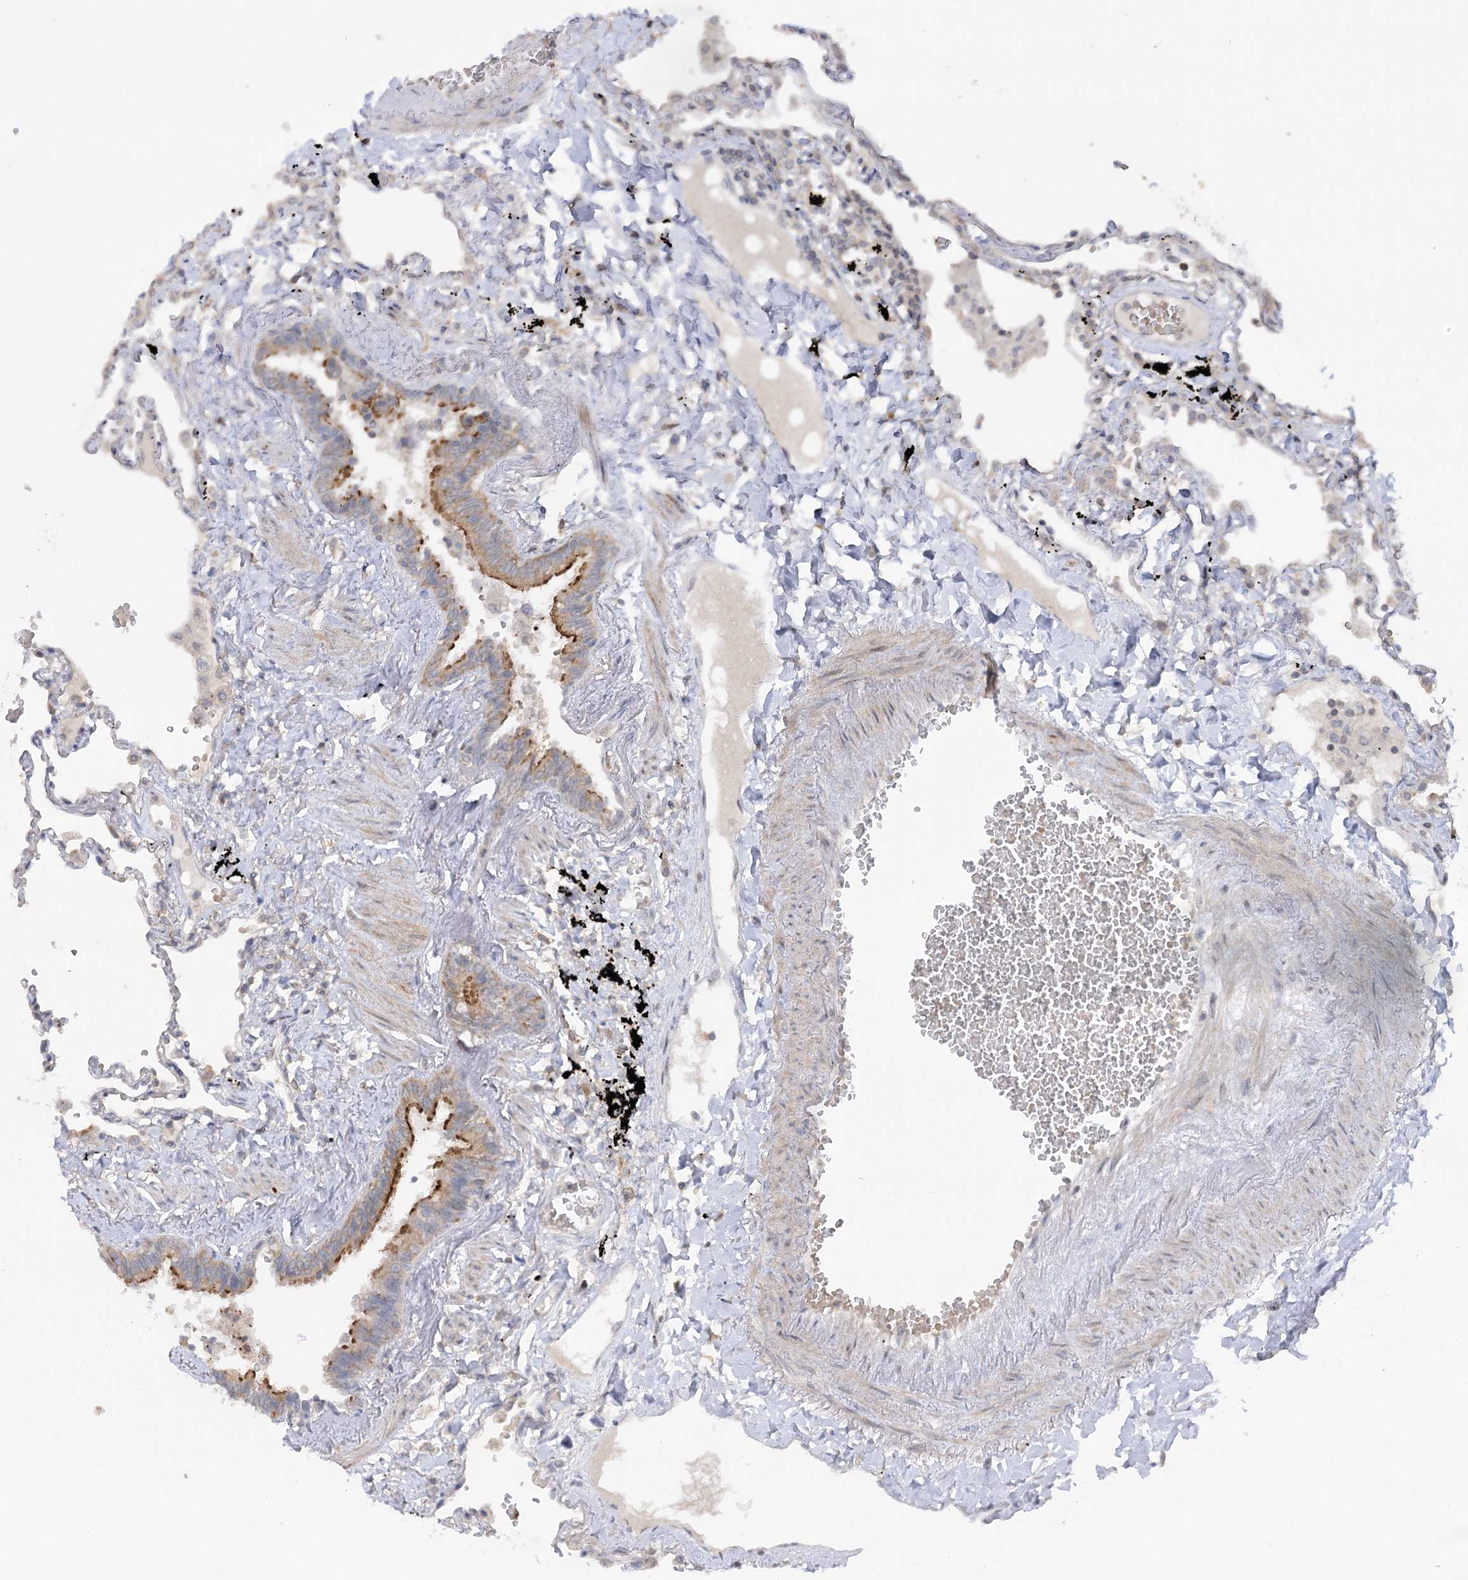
{"staining": {"intensity": "weak", "quantity": "<25%", "location": "cytoplasmic/membranous"}, "tissue": "lung", "cell_type": "Alveolar cells", "image_type": "normal", "snomed": [{"axis": "morphology", "description": "Normal tissue, NOS"}, {"axis": "topography", "description": "Lung"}], "caption": "DAB (3,3'-diaminobenzidine) immunohistochemical staining of unremarkable lung exhibits no significant staining in alveolar cells. (Brightfield microscopy of DAB immunohistochemistry at high magnification).", "gene": "TRAF3IP1", "patient": {"sex": "female", "age": 67}}